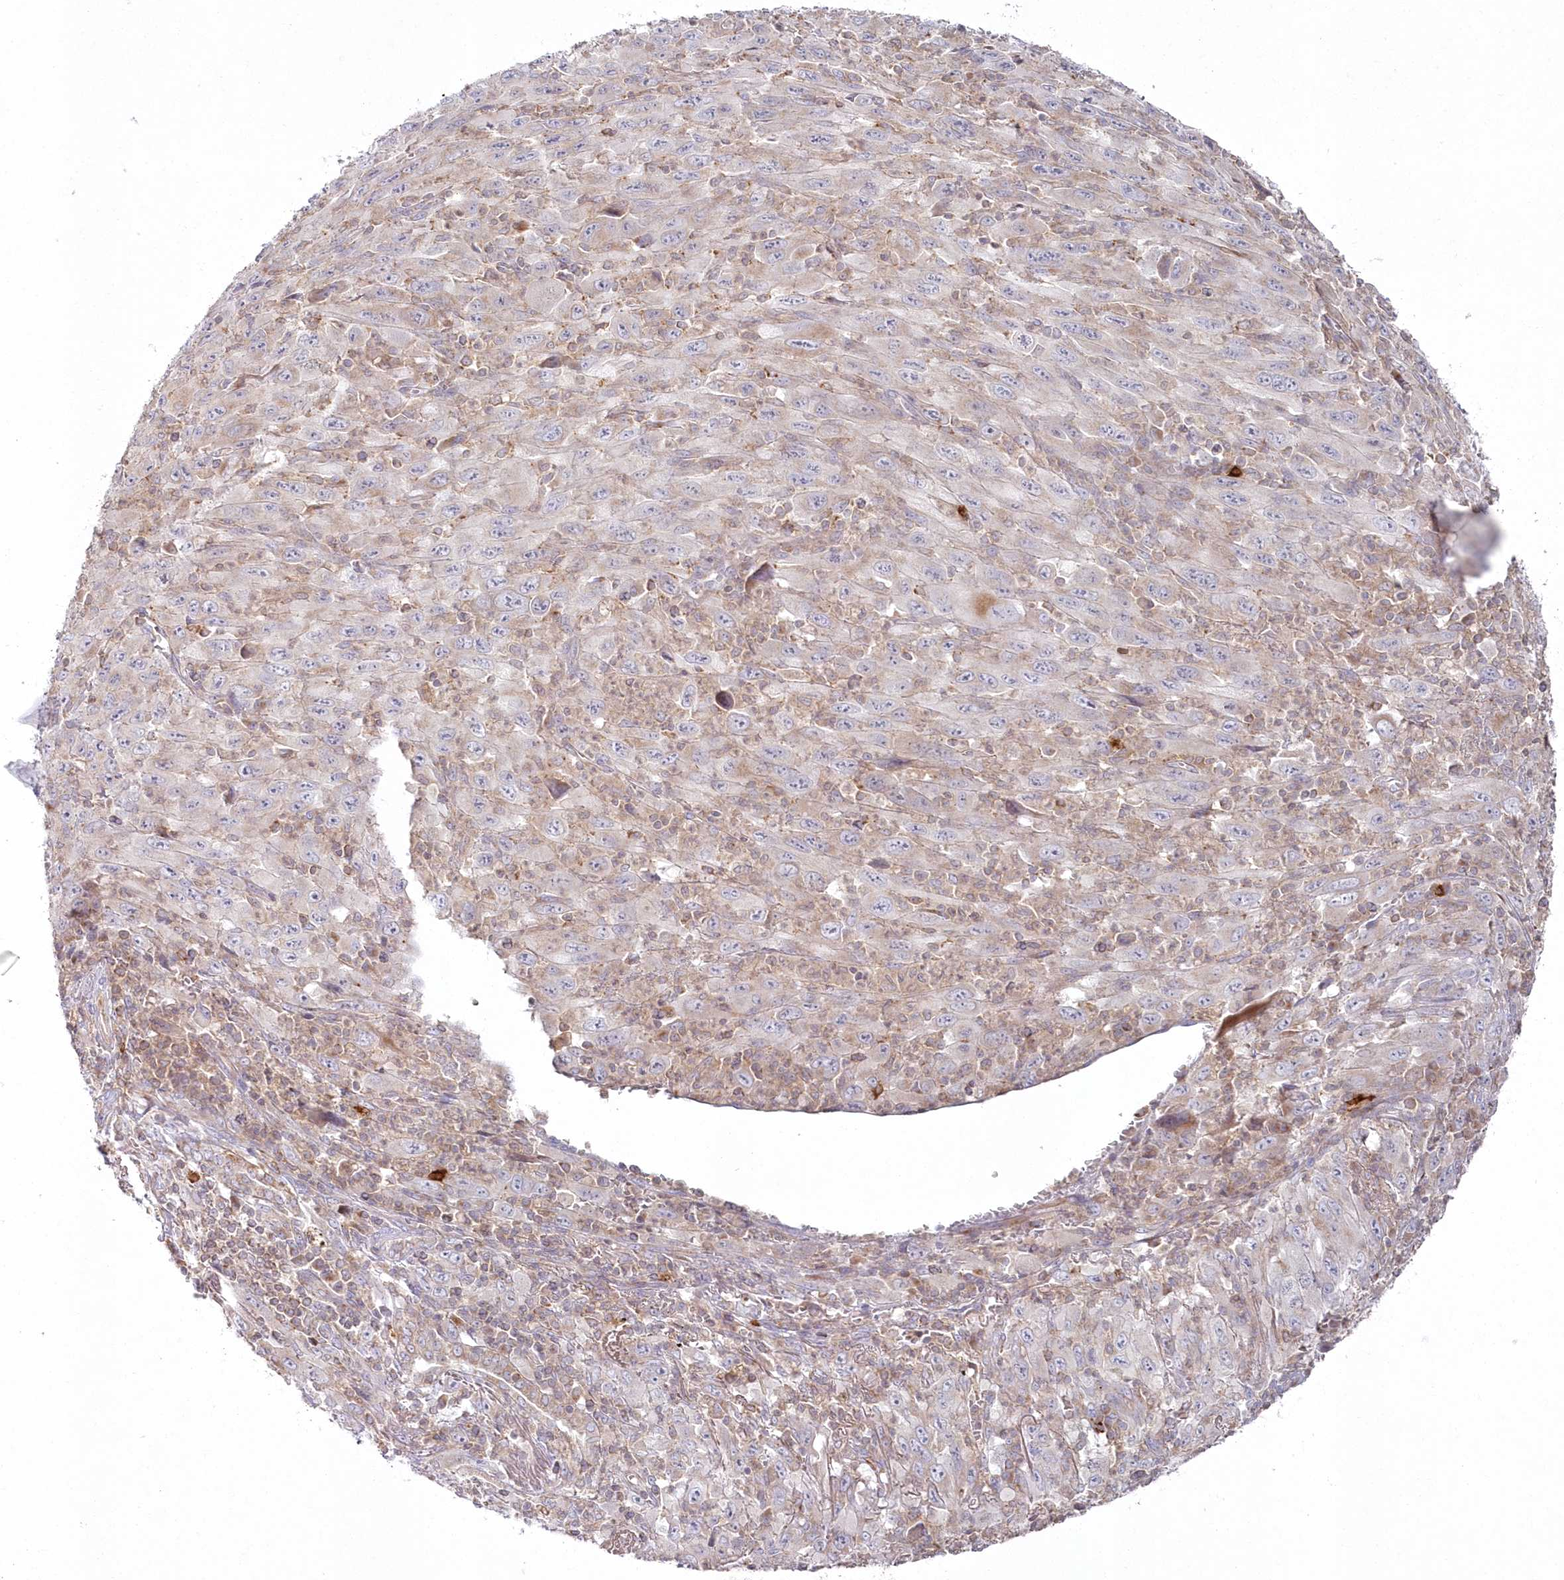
{"staining": {"intensity": "negative", "quantity": "none", "location": "none"}, "tissue": "melanoma", "cell_type": "Tumor cells", "image_type": "cancer", "snomed": [{"axis": "morphology", "description": "Malignant melanoma, Metastatic site"}, {"axis": "topography", "description": "Skin"}], "caption": "Tumor cells are negative for brown protein staining in melanoma.", "gene": "ARSB", "patient": {"sex": "female", "age": 56}}